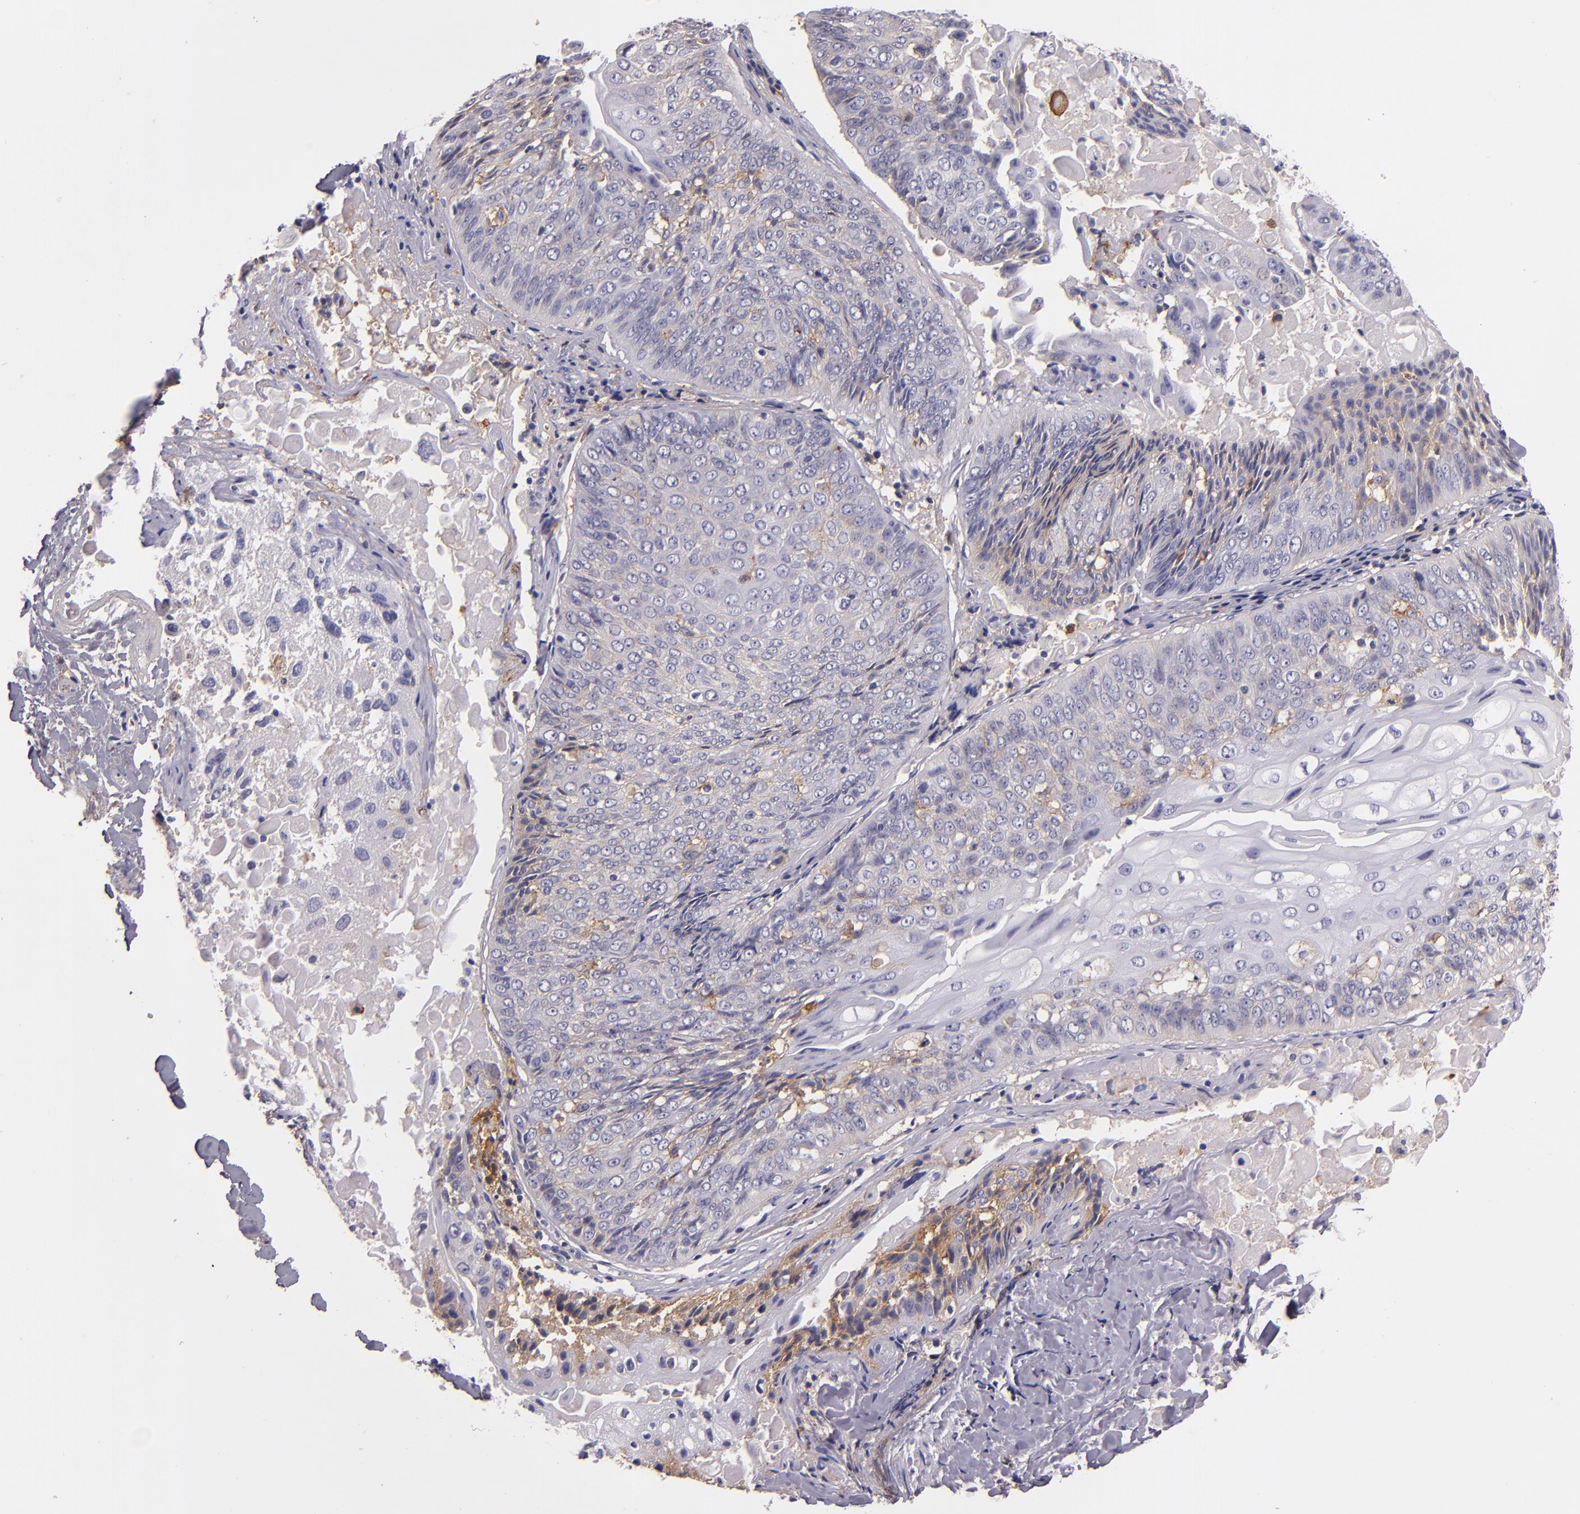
{"staining": {"intensity": "weak", "quantity": "<25%", "location": "cytoplasmic/membranous"}, "tissue": "lung cancer", "cell_type": "Tumor cells", "image_type": "cancer", "snomed": [{"axis": "morphology", "description": "Adenocarcinoma, NOS"}, {"axis": "topography", "description": "Lung"}], "caption": "Human adenocarcinoma (lung) stained for a protein using immunohistochemistry (IHC) reveals no expression in tumor cells.", "gene": "C5AR1", "patient": {"sex": "male", "age": 60}}